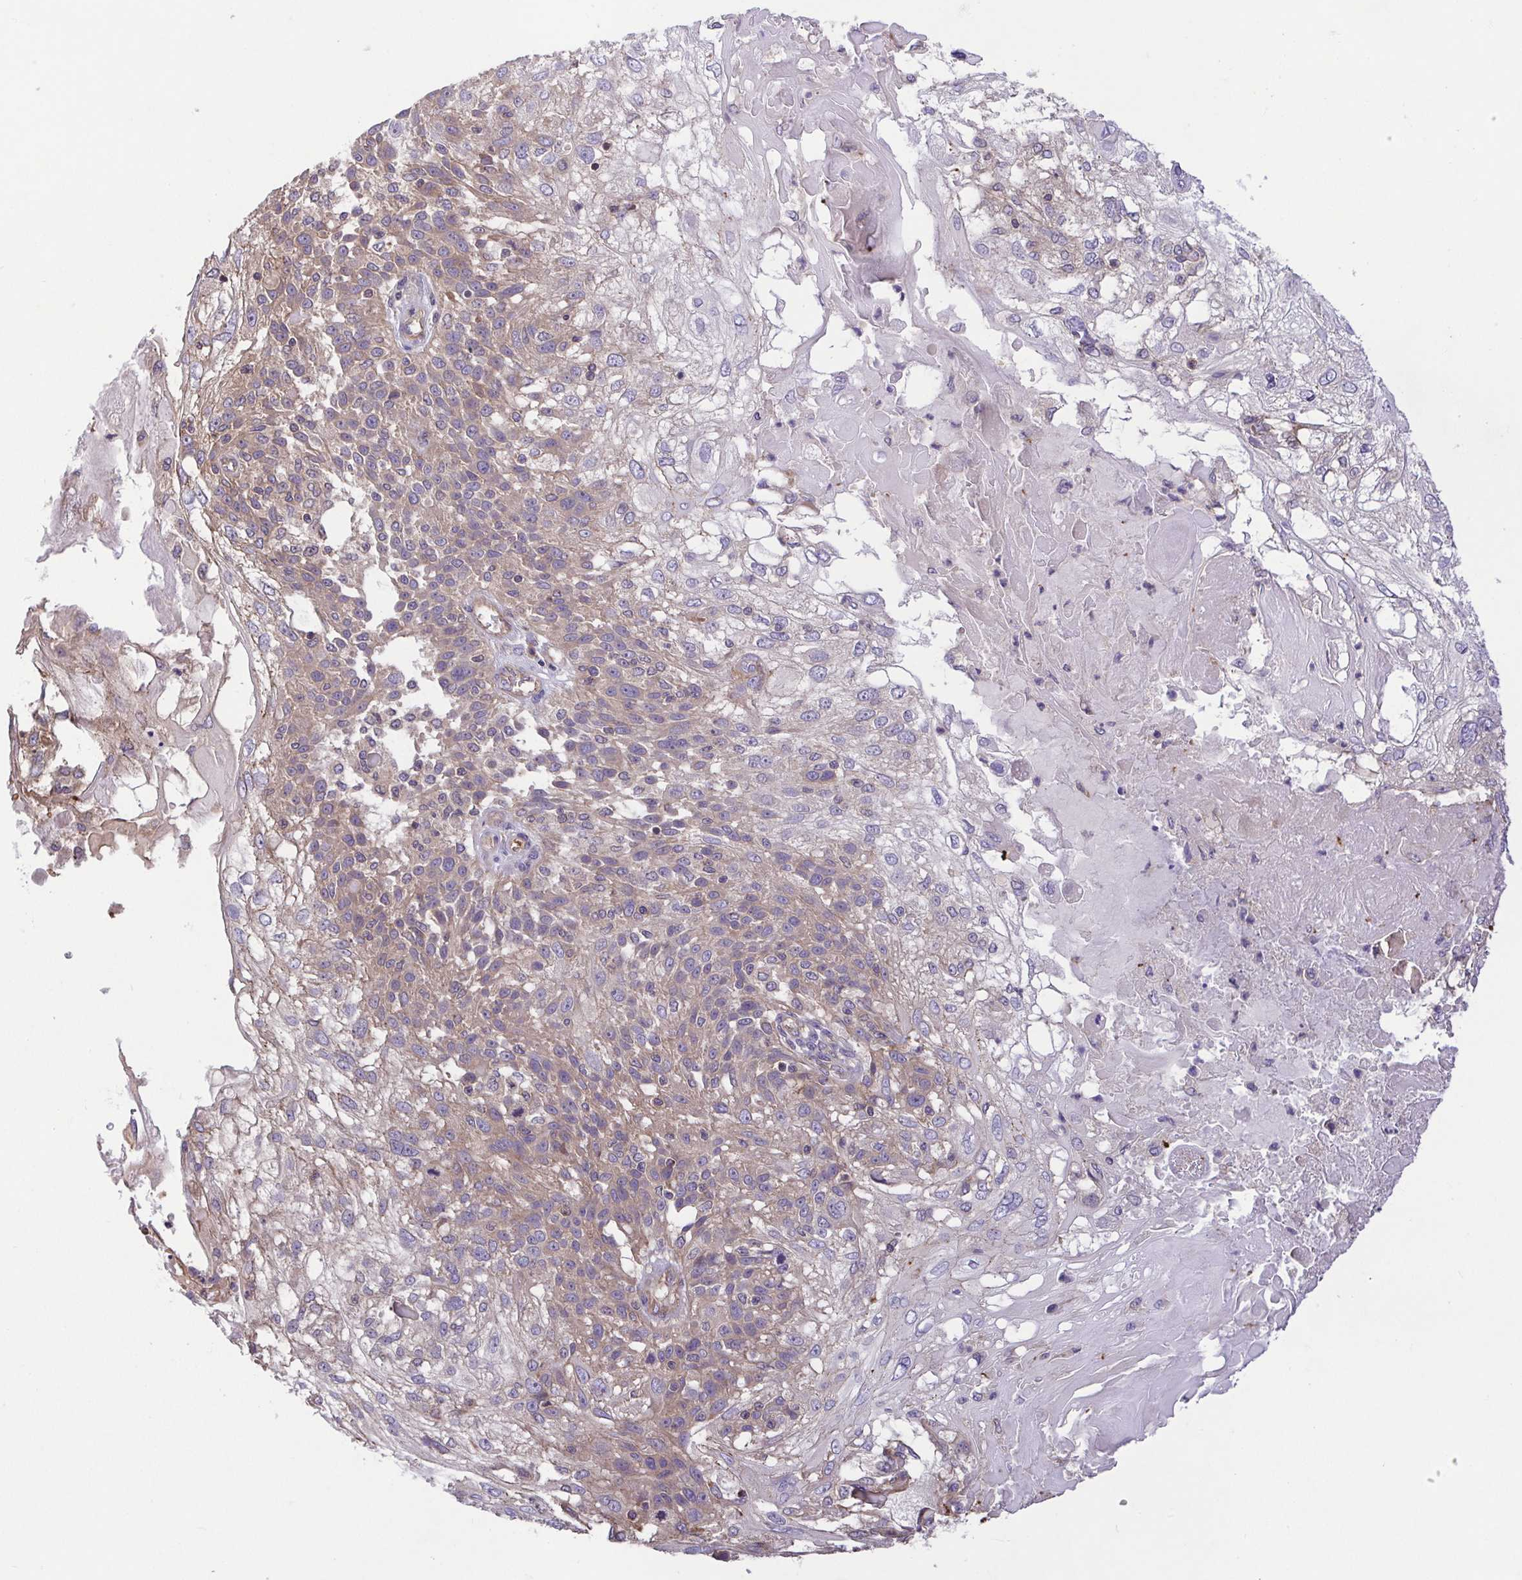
{"staining": {"intensity": "weak", "quantity": "25%-75%", "location": "cytoplasmic/membranous"}, "tissue": "skin cancer", "cell_type": "Tumor cells", "image_type": "cancer", "snomed": [{"axis": "morphology", "description": "Normal tissue, NOS"}, {"axis": "morphology", "description": "Squamous cell carcinoma, NOS"}, {"axis": "topography", "description": "Skin"}], "caption": "The histopathology image reveals a brown stain indicating the presence of a protein in the cytoplasmic/membranous of tumor cells in squamous cell carcinoma (skin). The staining was performed using DAB (3,3'-diaminobenzidine) to visualize the protein expression in brown, while the nuclei were stained in blue with hematoxylin (Magnification: 20x).", "gene": "IDE", "patient": {"sex": "female", "age": 83}}